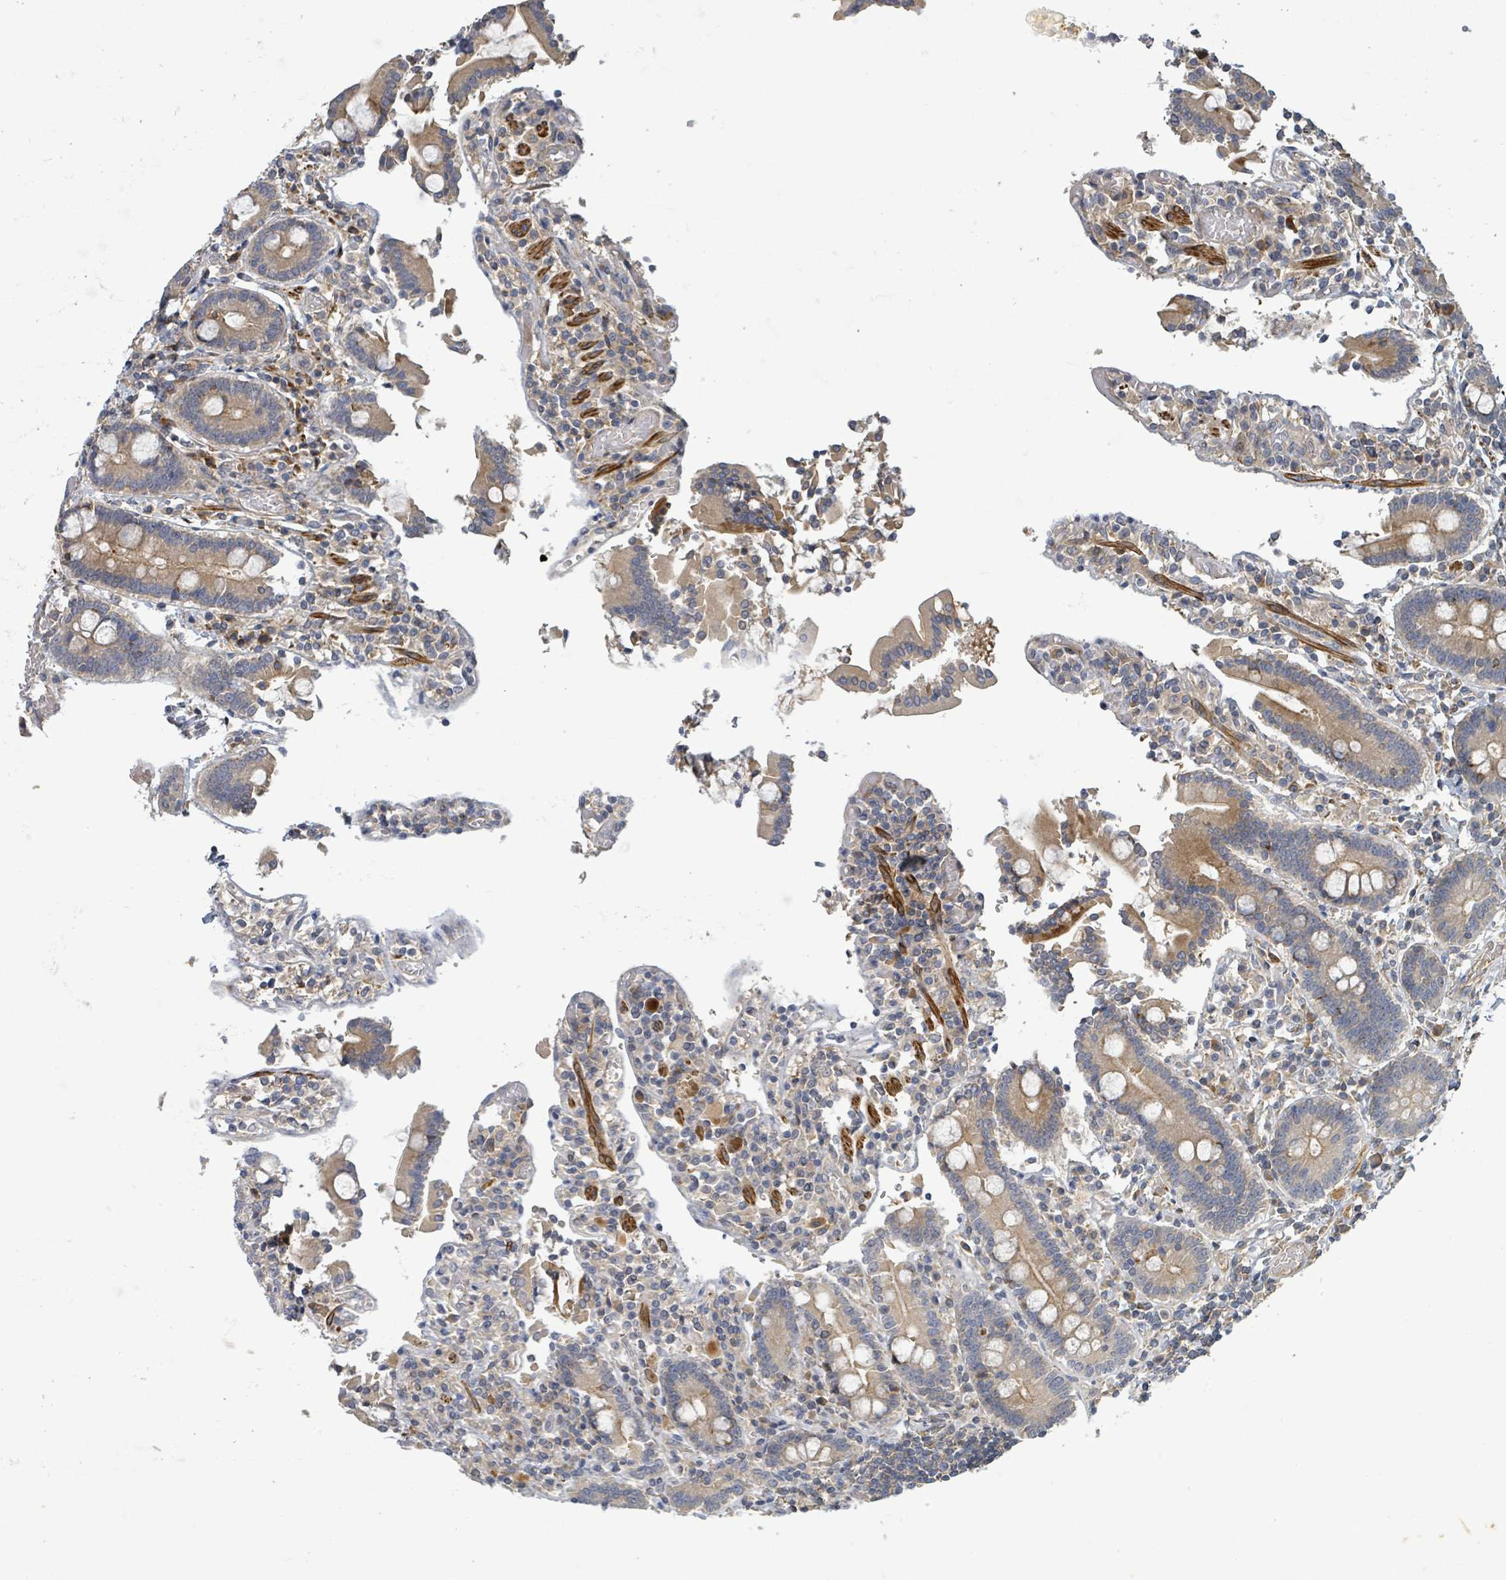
{"staining": {"intensity": "moderate", "quantity": ">75%", "location": "cytoplasmic/membranous"}, "tissue": "duodenum", "cell_type": "Glandular cells", "image_type": "normal", "snomed": [{"axis": "morphology", "description": "Normal tissue, NOS"}, {"axis": "topography", "description": "Duodenum"}], "caption": "Approximately >75% of glandular cells in normal human duodenum exhibit moderate cytoplasmic/membranous protein positivity as visualized by brown immunohistochemical staining.", "gene": "STARD4", "patient": {"sex": "male", "age": 55}}